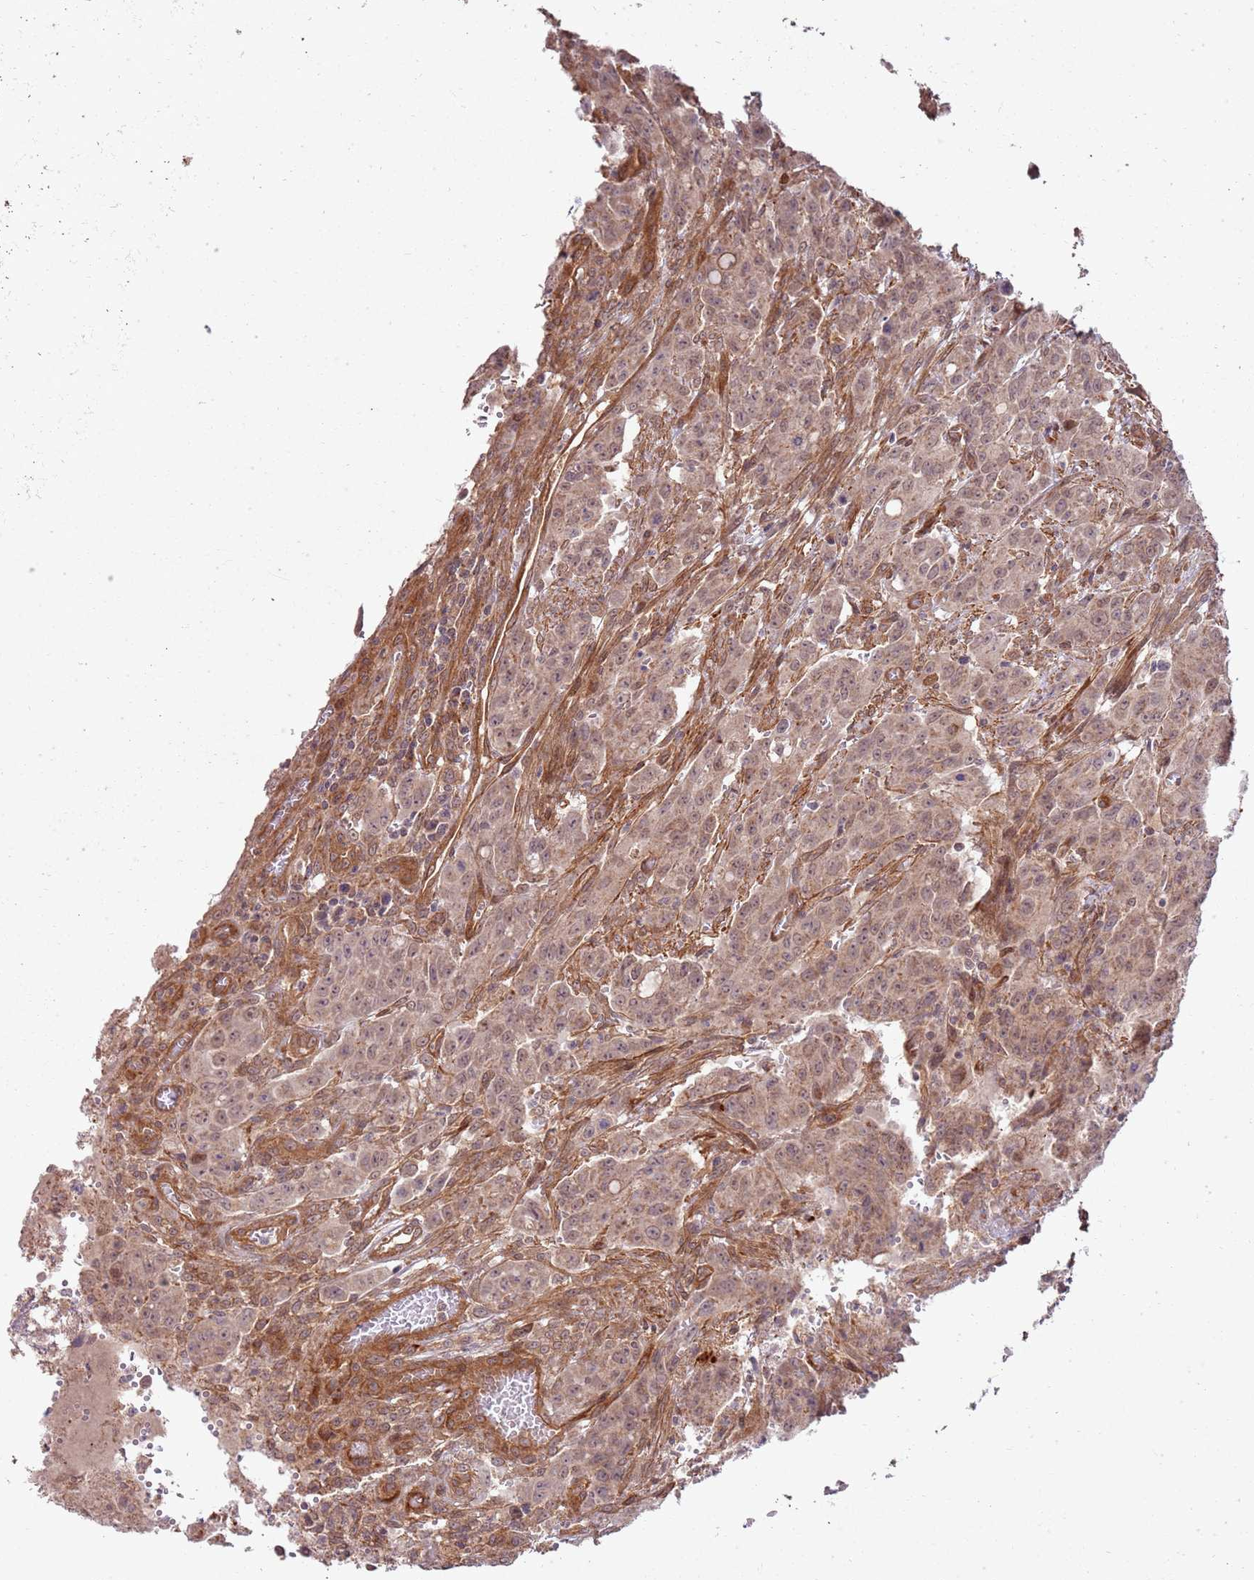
{"staining": {"intensity": "moderate", "quantity": ">75%", "location": "cytoplasmic/membranous,nuclear"}, "tissue": "colorectal cancer", "cell_type": "Tumor cells", "image_type": "cancer", "snomed": [{"axis": "morphology", "description": "Adenocarcinoma, NOS"}, {"axis": "topography", "description": "Colon"}], "caption": "An IHC photomicrograph of tumor tissue is shown. Protein staining in brown highlights moderate cytoplasmic/membranous and nuclear positivity in adenocarcinoma (colorectal) within tumor cells.", "gene": "ZNF623", "patient": {"sex": "male", "age": 62}}